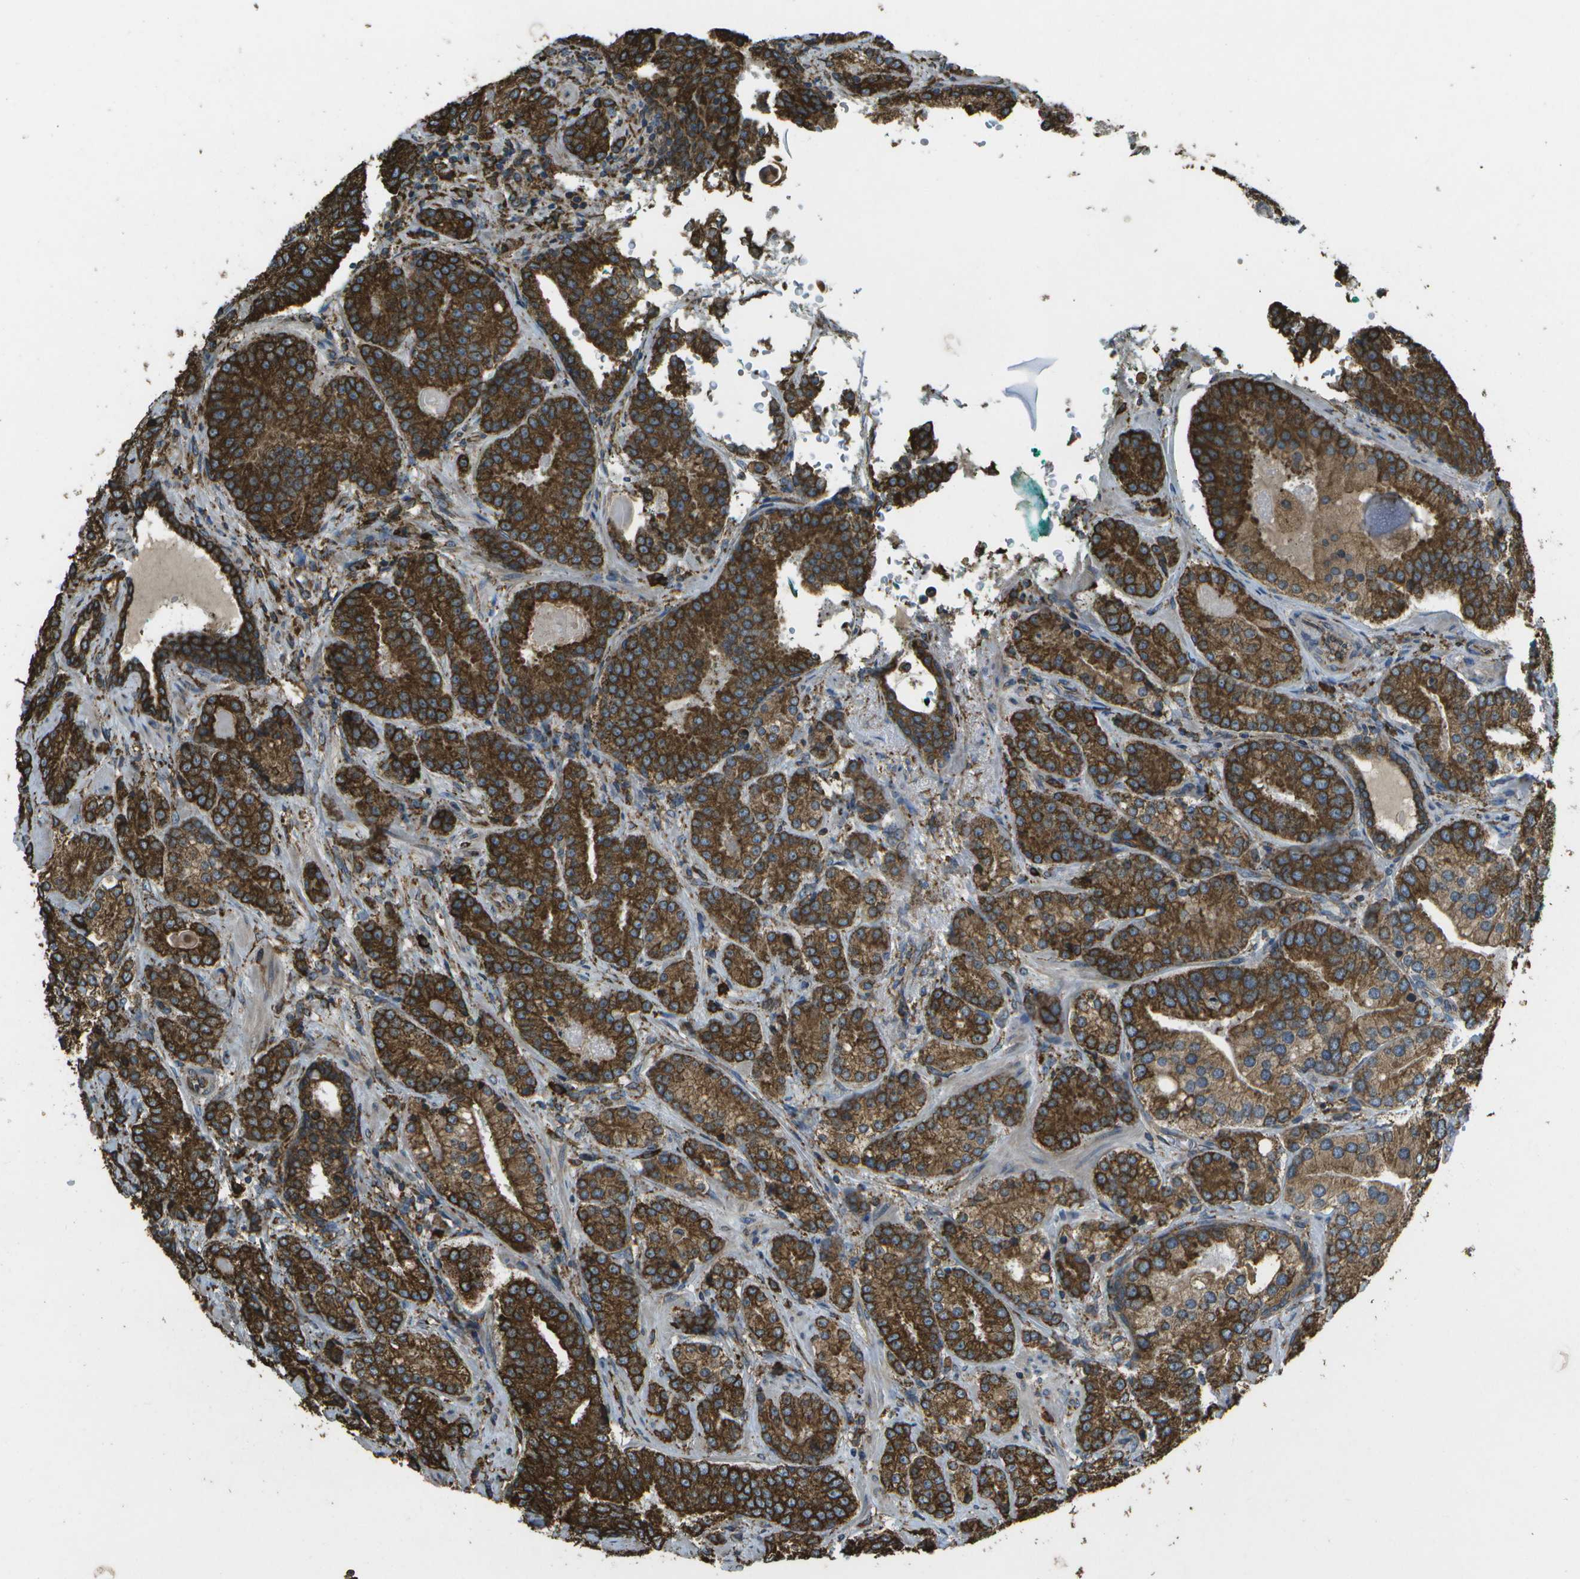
{"staining": {"intensity": "strong", "quantity": ">75%", "location": "cytoplasmic/membranous"}, "tissue": "prostate cancer", "cell_type": "Tumor cells", "image_type": "cancer", "snomed": [{"axis": "morphology", "description": "Adenocarcinoma, High grade"}, {"axis": "topography", "description": "Prostate"}], "caption": "Human high-grade adenocarcinoma (prostate) stained for a protein (brown) exhibits strong cytoplasmic/membranous positive positivity in about >75% of tumor cells.", "gene": "PDIA4", "patient": {"sex": "male", "age": 61}}